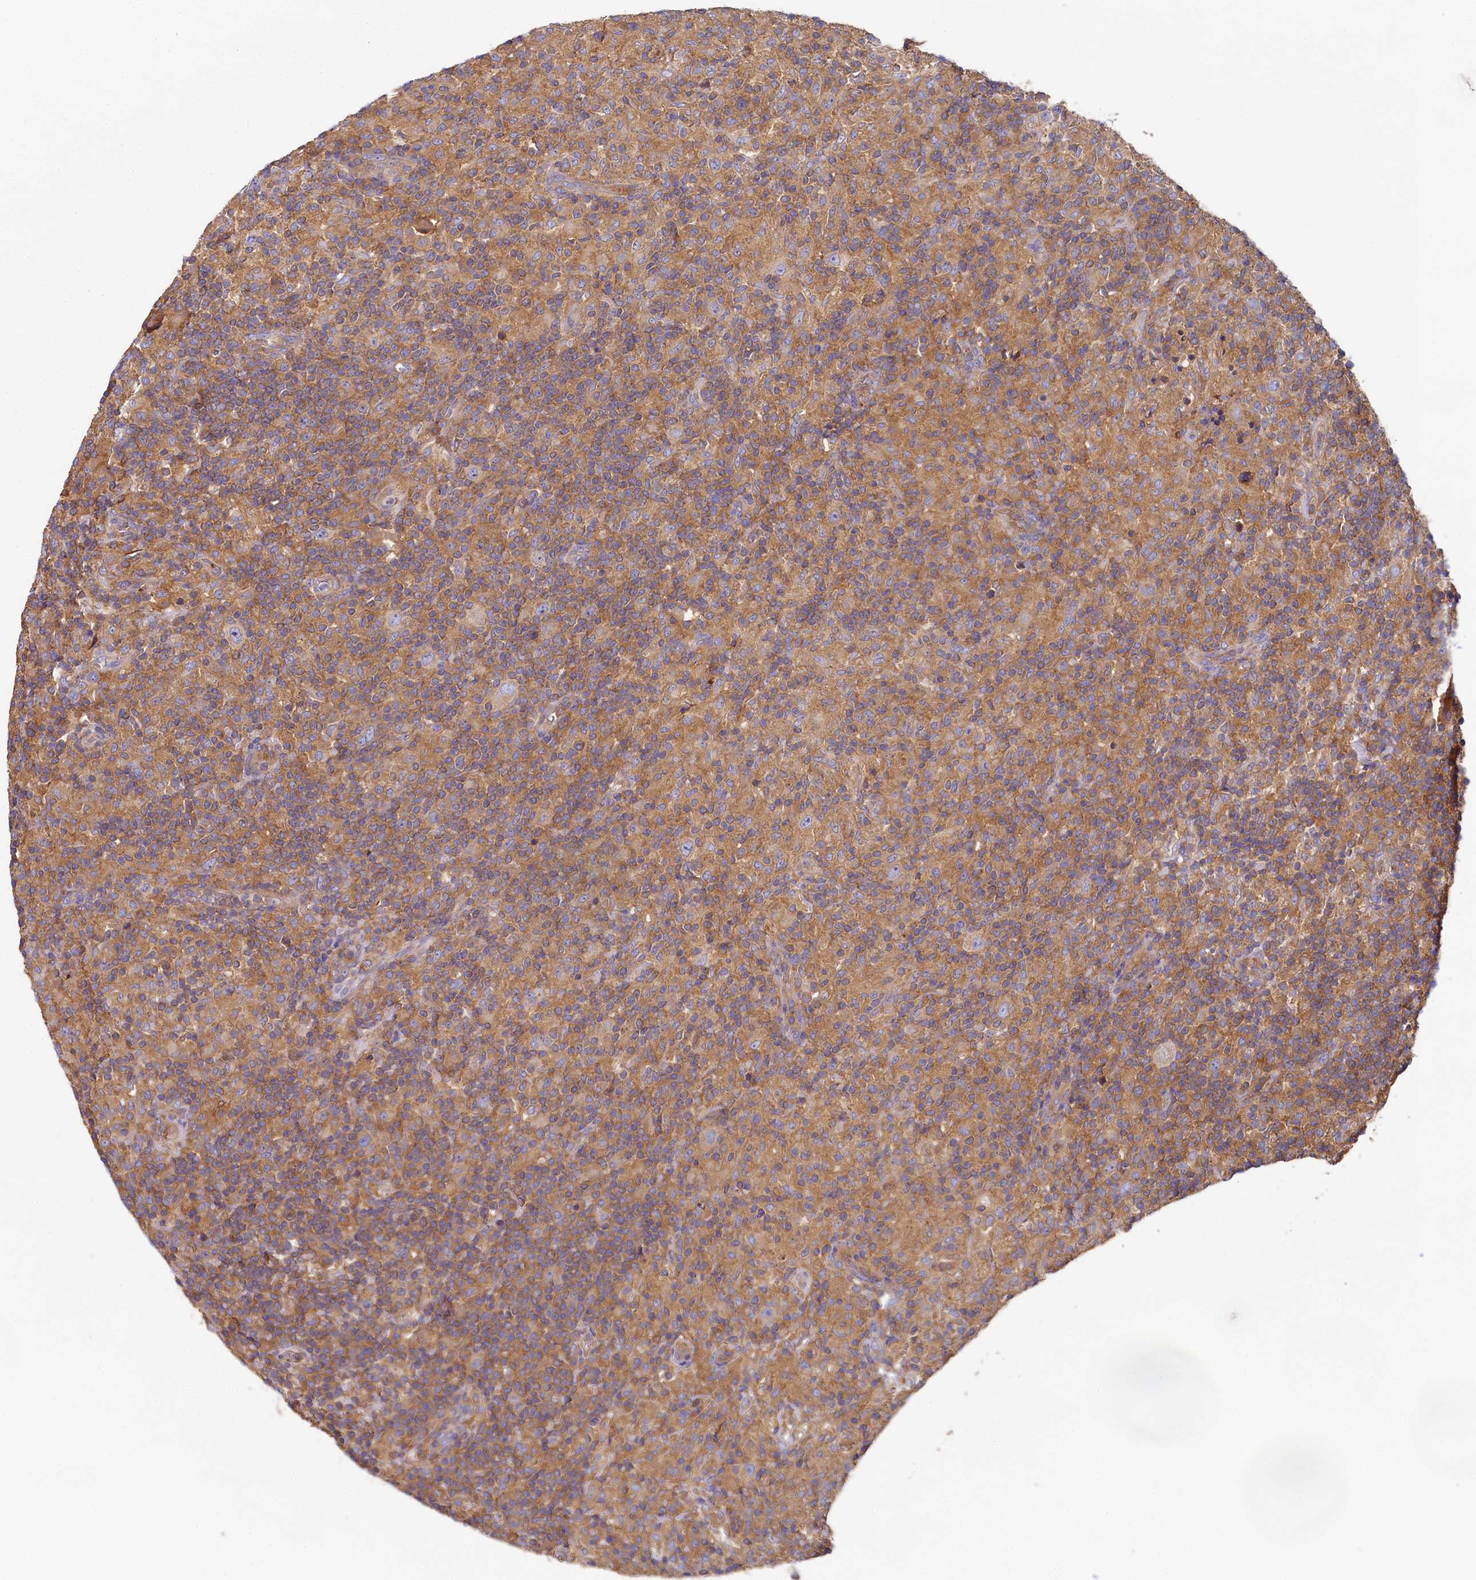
{"staining": {"intensity": "negative", "quantity": "none", "location": "none"}, "tissue": "lymphoma", "cell_type": "Tumor cells", "image_type": "cancer", "snomed": [{"axis": "morphology", "description": "Hodgkin's disease, NOS"}, {"axis": "topography", "description": "Lymph node"}], "caption": "DAB (3,3'-diaminobenzidine) immunohistochemical staining of human lymphoma demonstrates no significant positivity in tumor cells.", "gene": "PPIP5K1", "patient": {"sex": "male", "age": 70}}